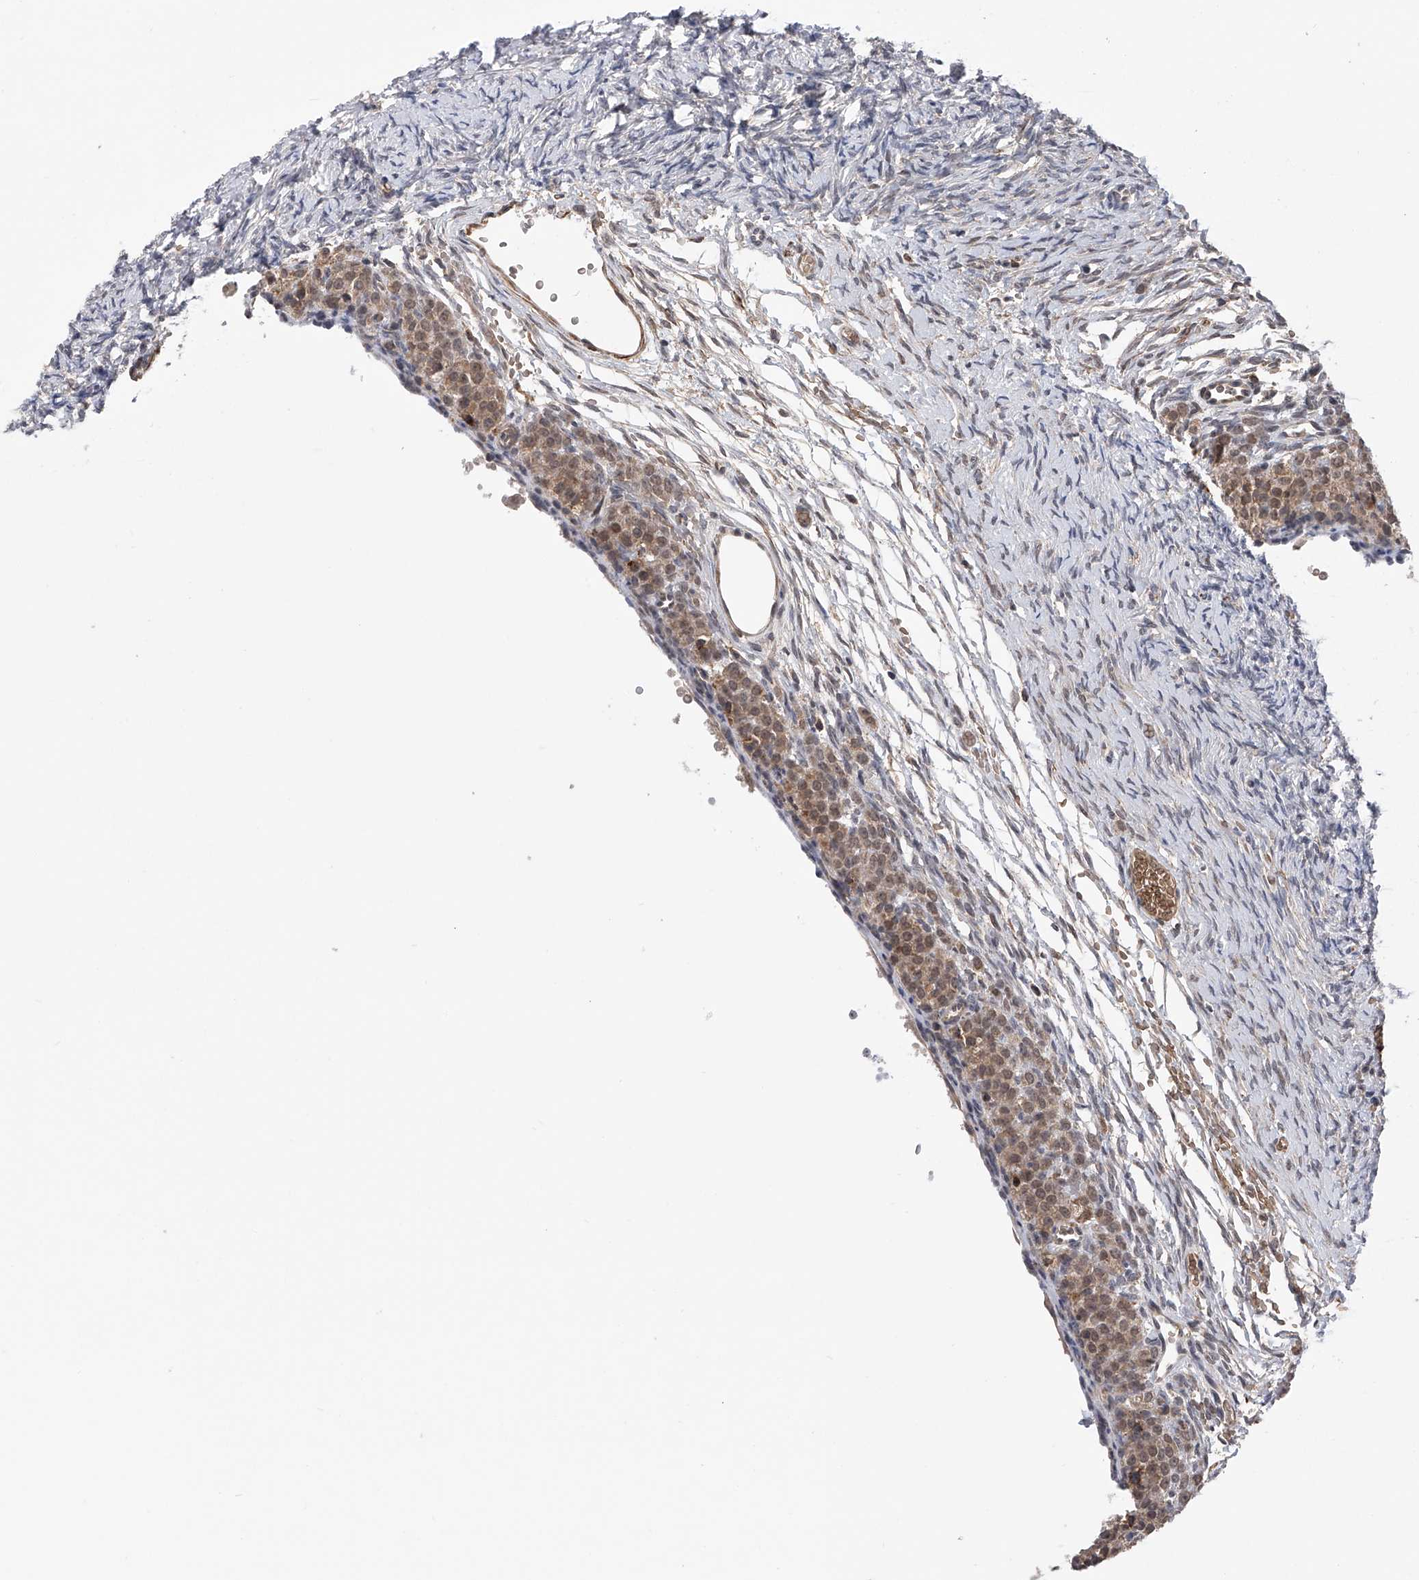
{"staining": {"intensity": "weak", "quantity": "<25%", "location": "cytoplasmic/membranous"}, "tissue": "ovary", "cell_type": "Ovarian stroma cells", "image_type": "normal", "snomed": [{"axis": "morphology", "description": "Adenocarcinoma, NOS"}, {"axis": "topography", "description": "Endometrium"}], "caption": "An immunohistochemistry (IHC) image of normal ovary is shown. There is no staining in ovarian stroma cells of ovary.", "gene": "SPOCK1", "patient": {"sex": "female", "age": 32}}